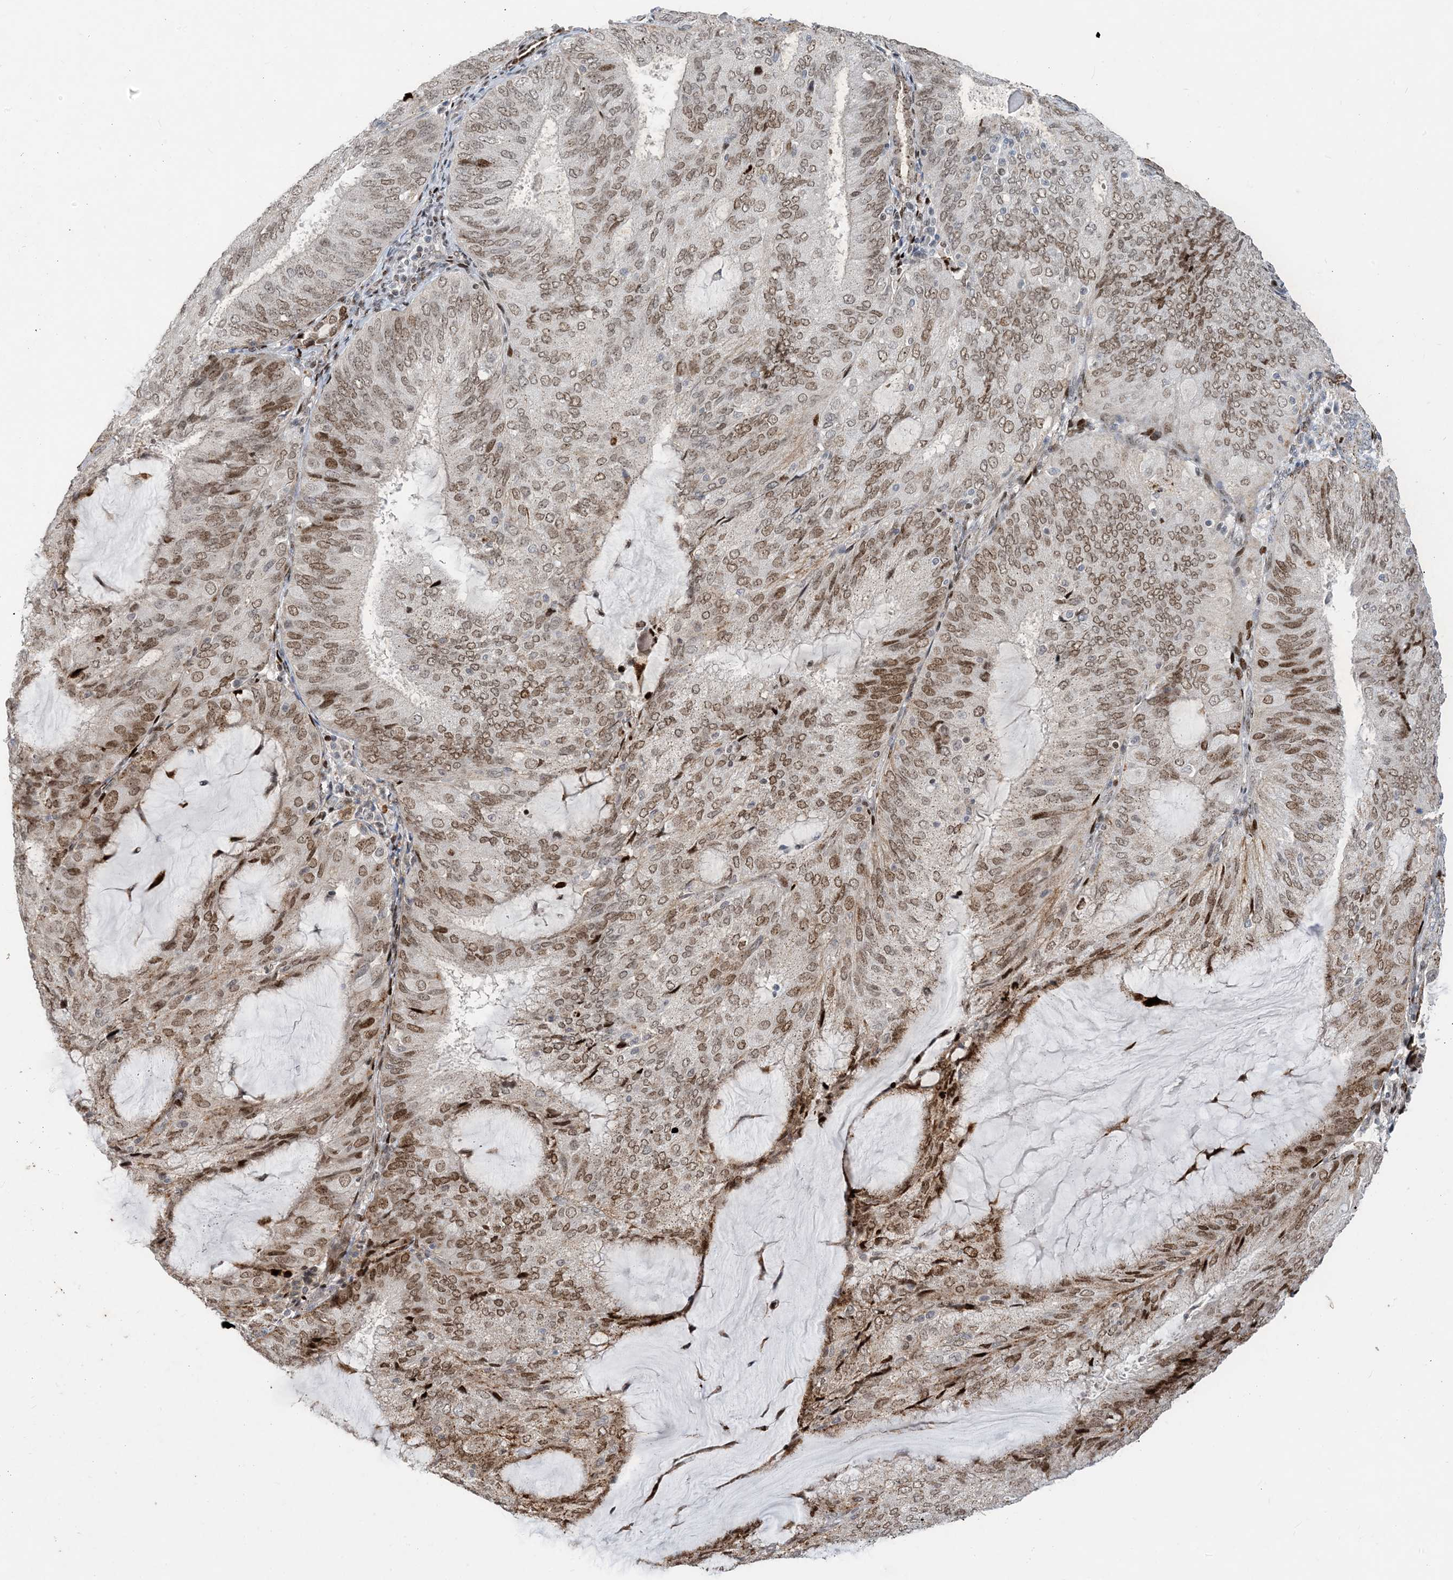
{"staining": {"intensity": "moderate", "quantity": ">75%", "location": "cytoplasmic/membranous,nuclear"}, "tissue": "endometrial cancer", "cell_type": "Tumor cells", "image_type": "cancer", "snomed": [{"axis": "morphology", "description": "Adenocarcinoma, NOS"}, {"axis": "topography", "description": "Endometrium"}], "caption": "Endometrial cancer (adenocarcinoma) stained for a protein (brown) exhibits moderate cytoplasmic/membranous and nuclear positive expression in about >75% of tumor cells.", "gene": "SLC25A53", "patient": {"sex": "female", "age": 81}}